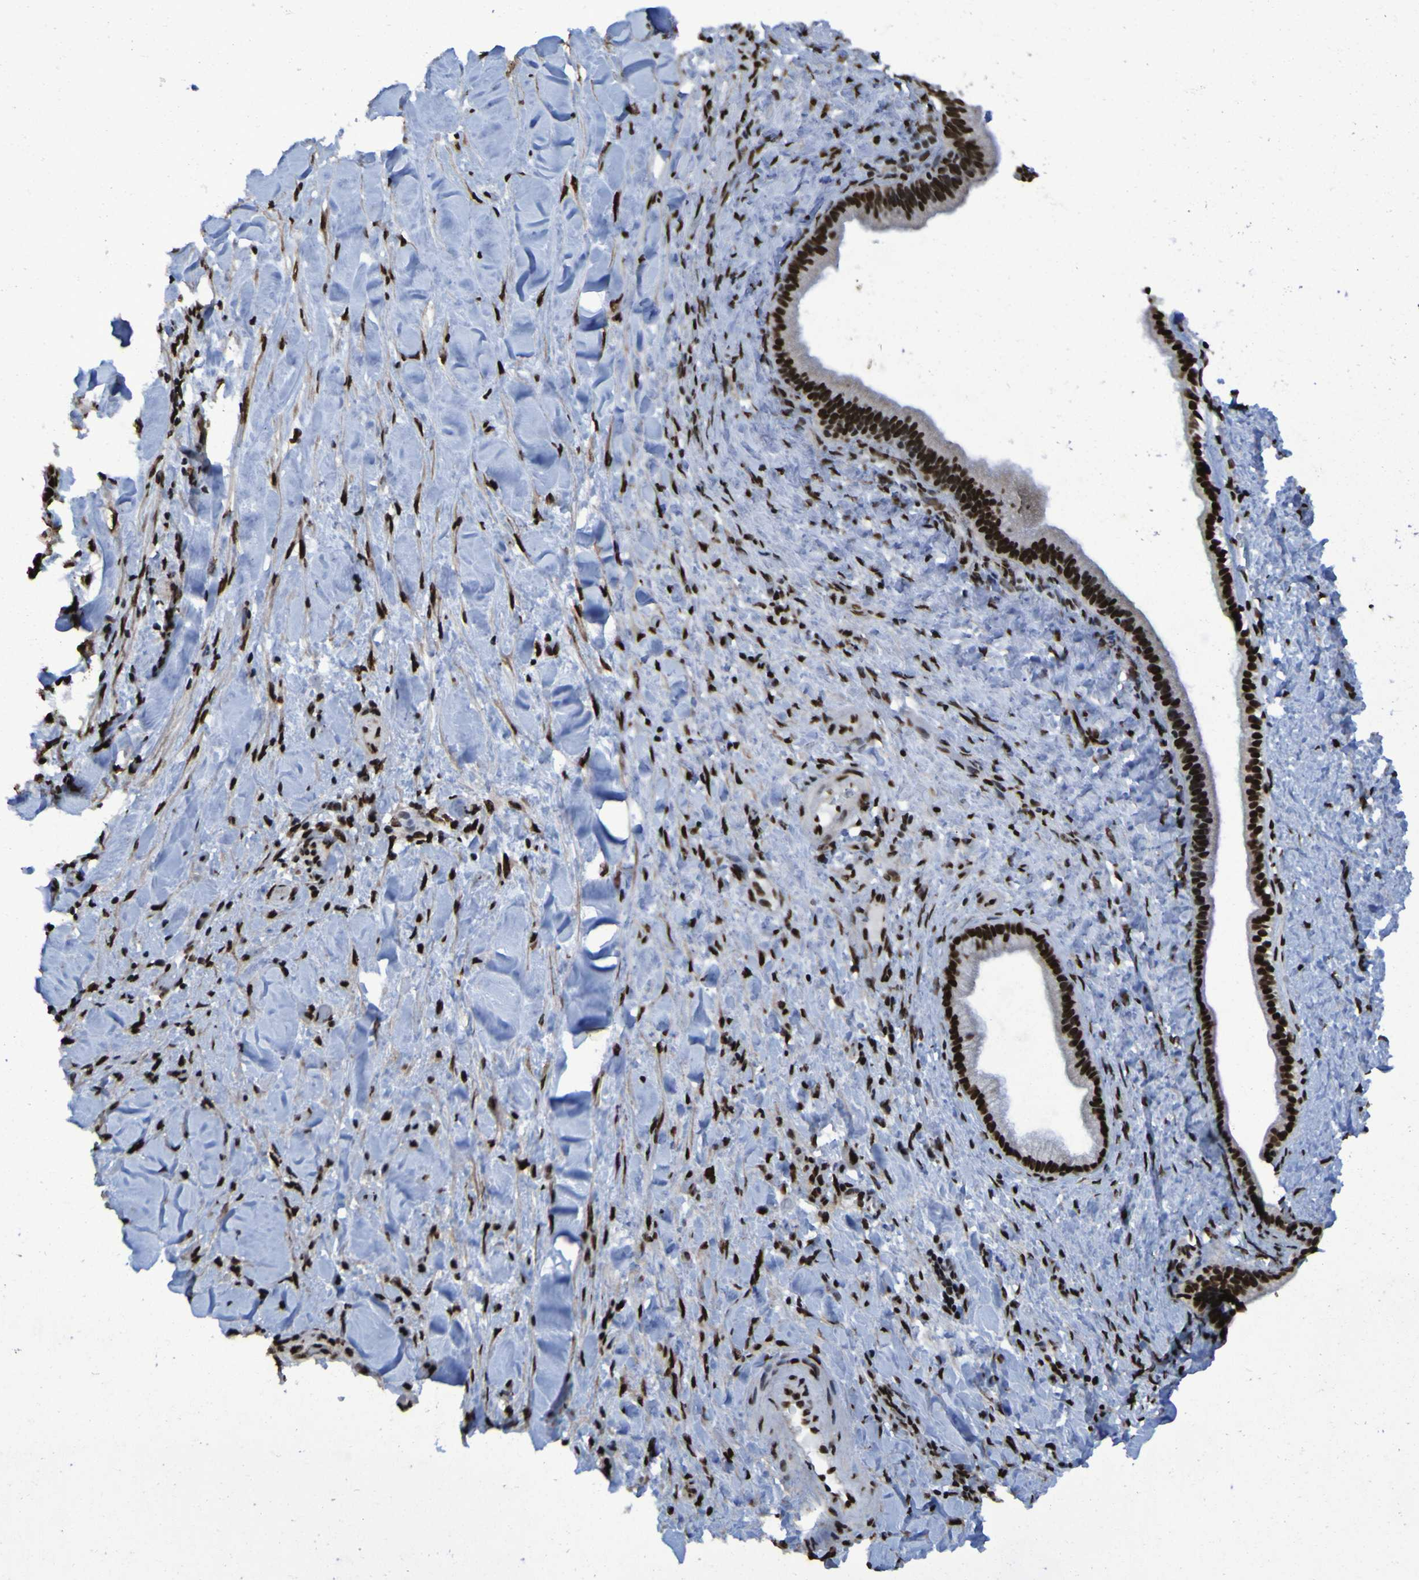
{"staining": {"intensity": "strong", "quantity": ">75%", "location": "nuclear"}, "tissue": "liver cancer", "cell_type": "Tumor cells", "image_type": "cancer", "snomed": [{"axis": "morphology", "description": "Cholangiocarcinoma"}, {"axis": "topography", "description": "Liver"}], "caption": "A histopathology image of human liver cancer stained for a protein exhibits strong nuclear brown staining in tumor cells.", "gene": "HNRNPR", "patient": {"sex": "female", "age": 67}}